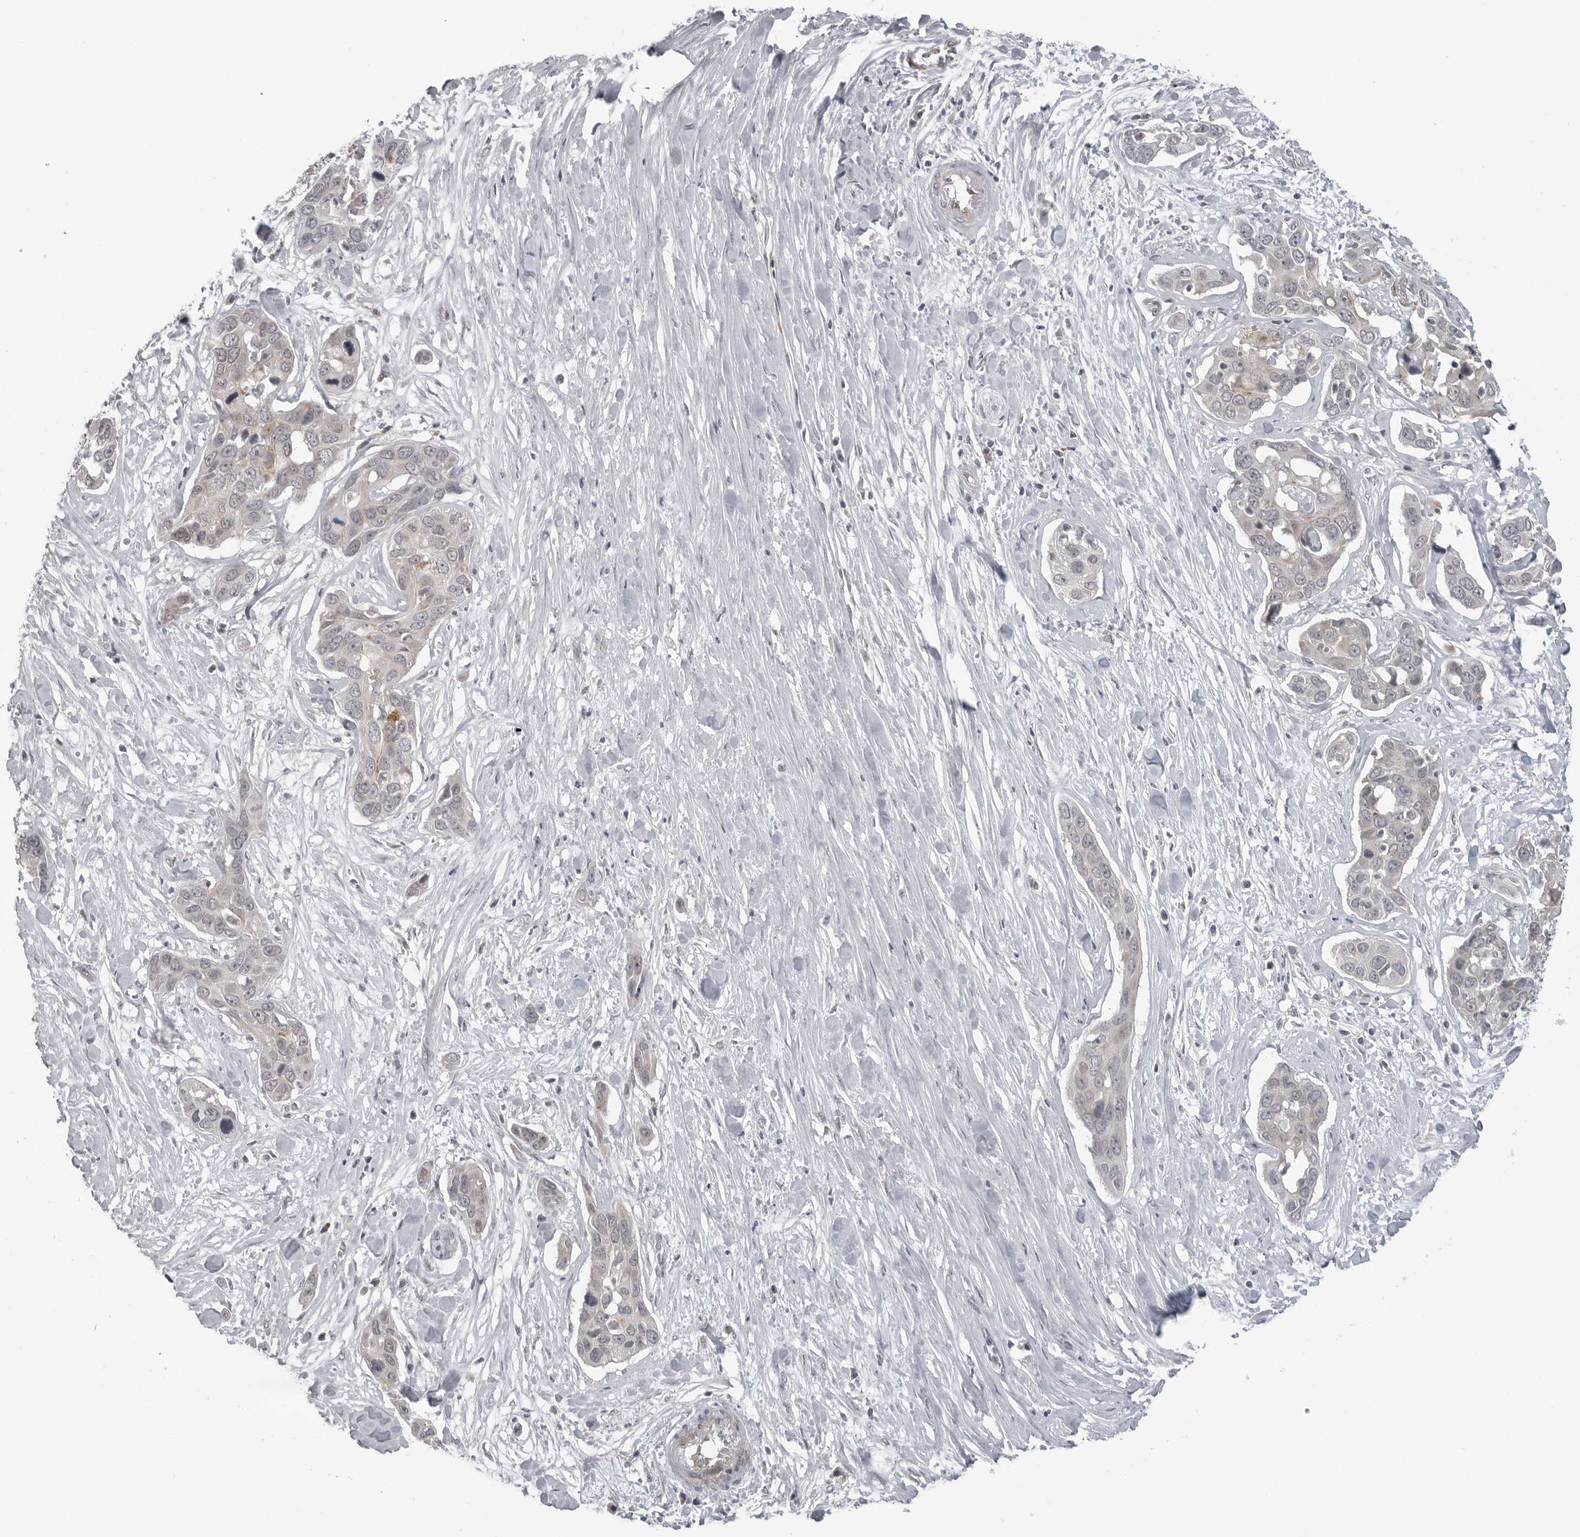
{"staining": {"intensity": "weak", "quantity": "<25%", "location": "cytoplasmic/membranous"}, "tissue": "pancreatic cancer", "cell_type": "Tumor cells", "image_type": "cancer", "snomed": [{"axis": "morphology", "description": "Adenocarcinoma, NOS"}, {"axis": "topography", "description": "Pancreas"}], "caption": "Immunohistochemical staining of human adenocarcinoma (pancreatic) reveals no significant positivity in tumor cells.", "gene": "TUT4", "patient": {"sex": "female", "age": 60}}